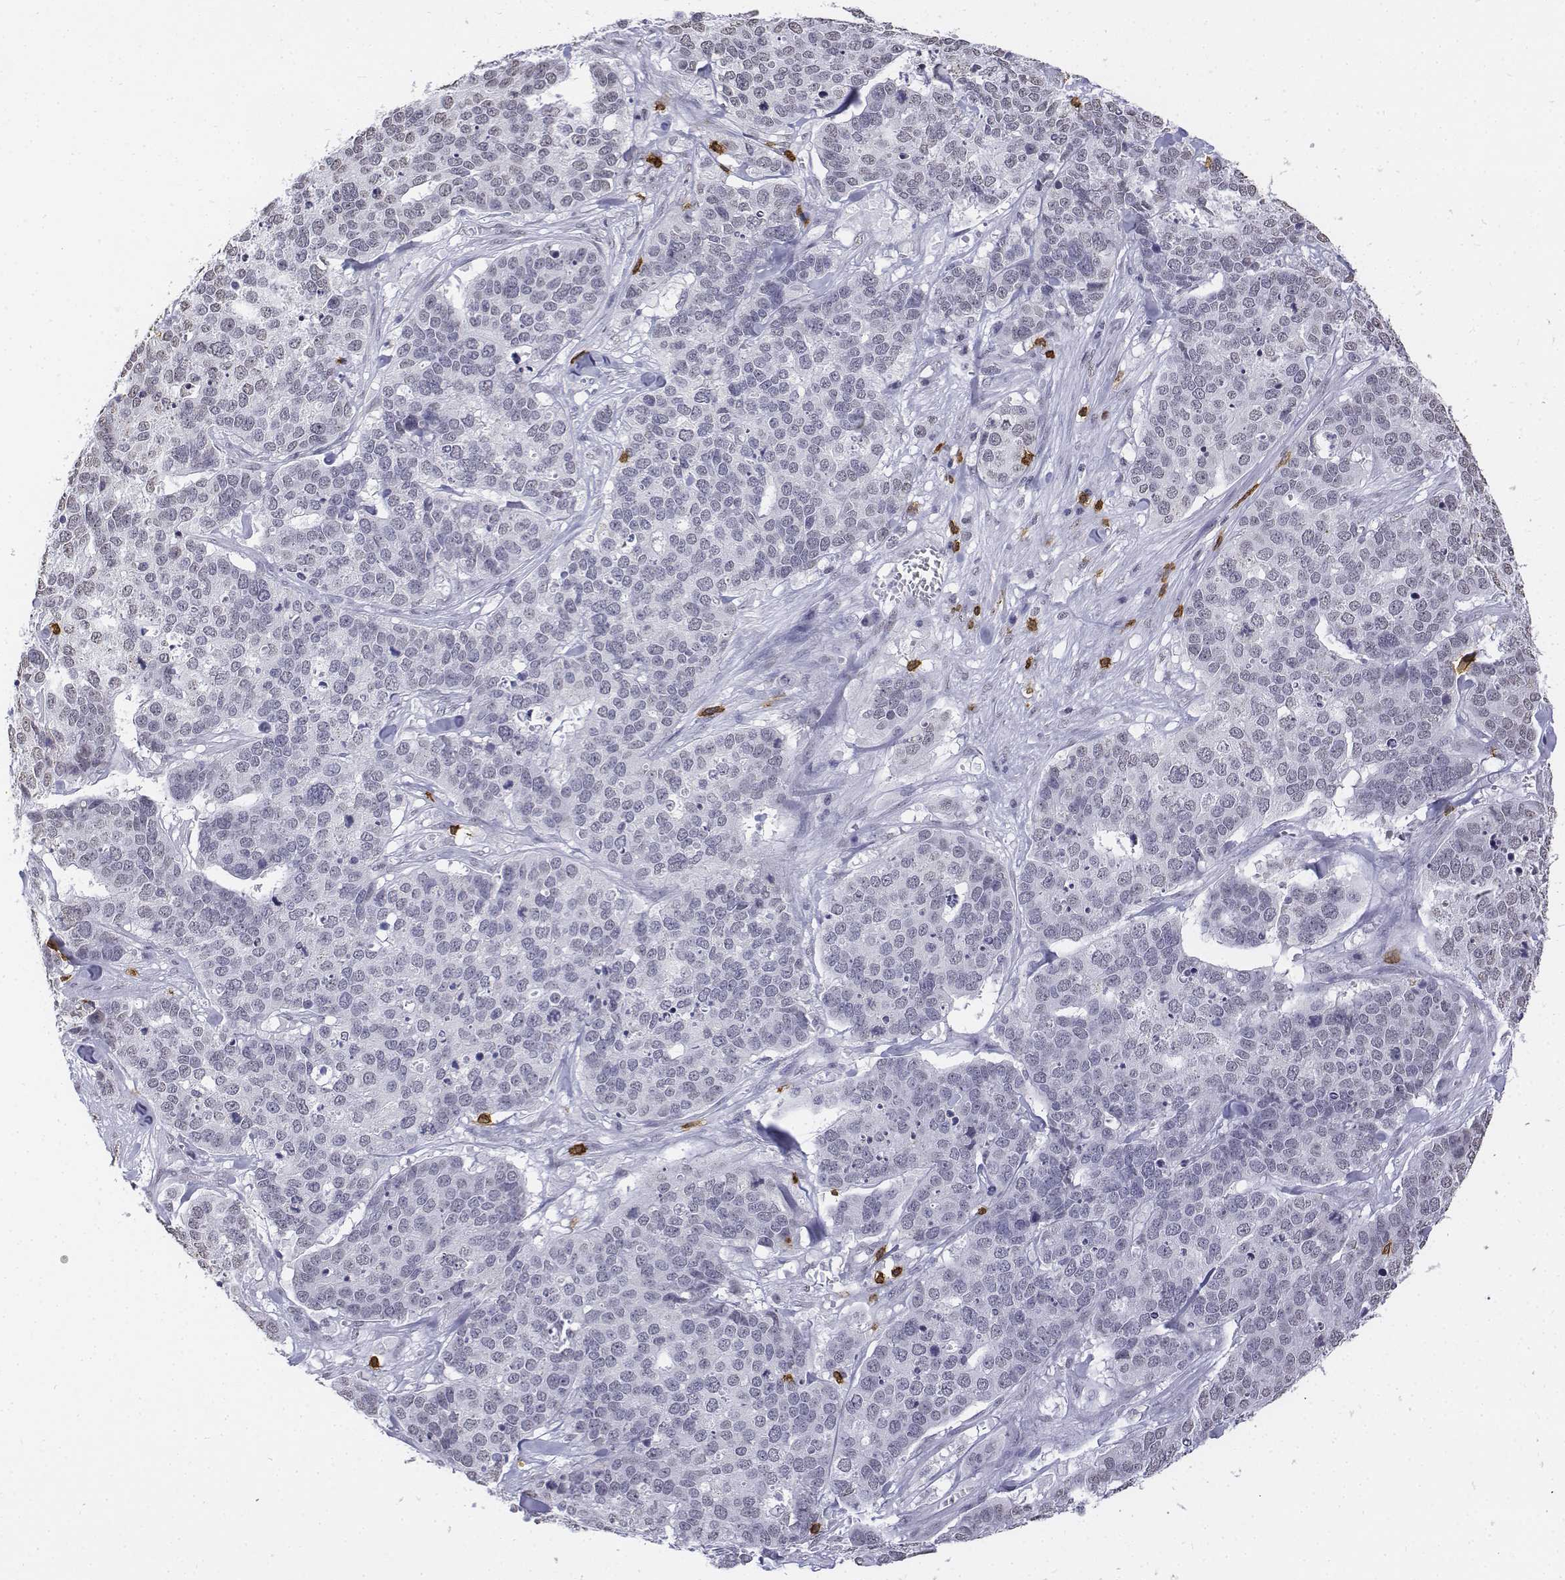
{"staining": {"intensity": "negative", "quantity": "none", "location": "none"}, "tissue": "ovarian cancer", "cell_type": "Tumor cells", "image_type": "cancer", "snomed": [{"axis": "morphology", "description": "Carcinoma, endometroid"}, {"axis": "topography", "description": "Ovary"}], "caption": "Tumor cells are negative for brown protein staining in ovarian cancer.", "gene": "CD3E", "patient": {"sex": "female", "age": 65}}